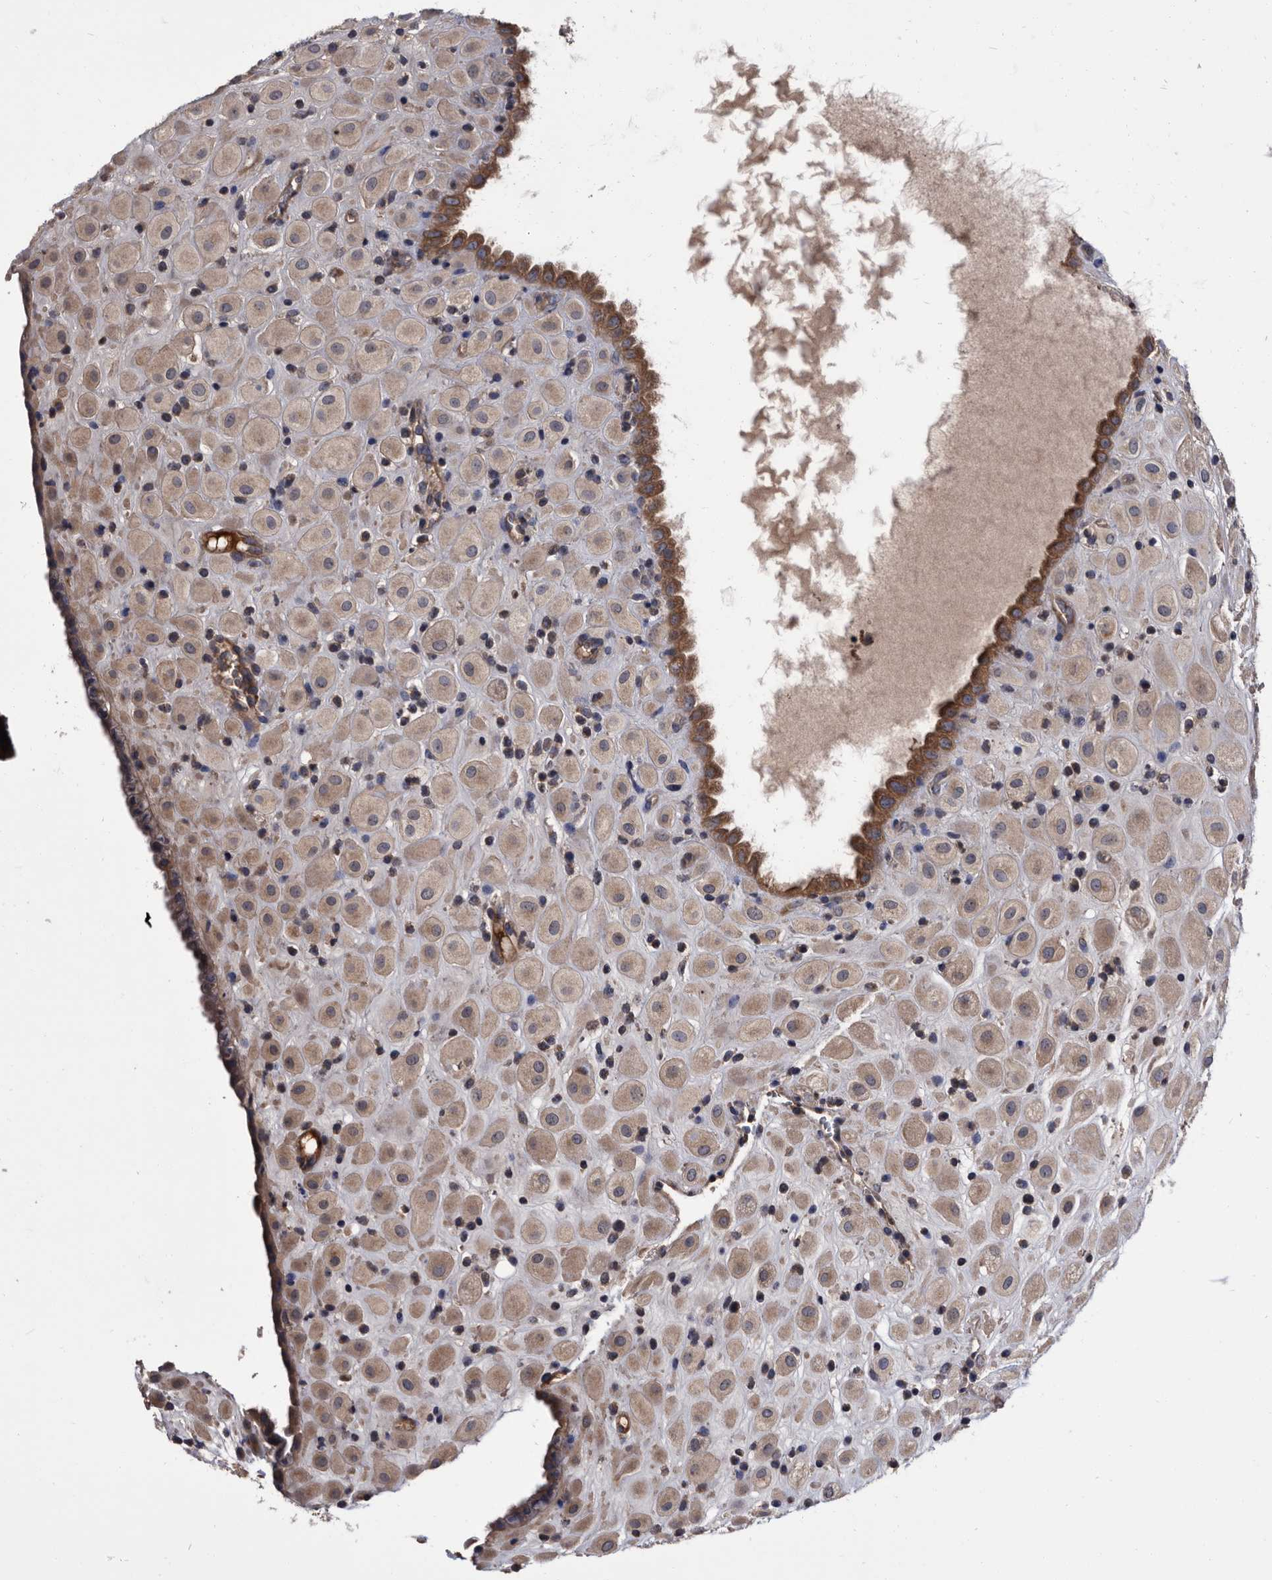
{"staining": {"intensity": "strong", "quantity": "25%-75%", "location": "cytoplasmic/membranous"}, "tissue": "placenta", "cell_type": "Decidual cells", "image_type": "normal", "snomed": [{"axis": "morphology", "description": "Normal tissue, NOS"}, {"axis": "topography", "description": "Placenta"}], "caption": "Immunohistochemical staining of normal placenta demonstrates strong cytoplasmic/membranous protein positivity in about 25%-75% of decidual cells.", "gene": "DTNBP1", "patient": {"sex": "female", "age": 35}}